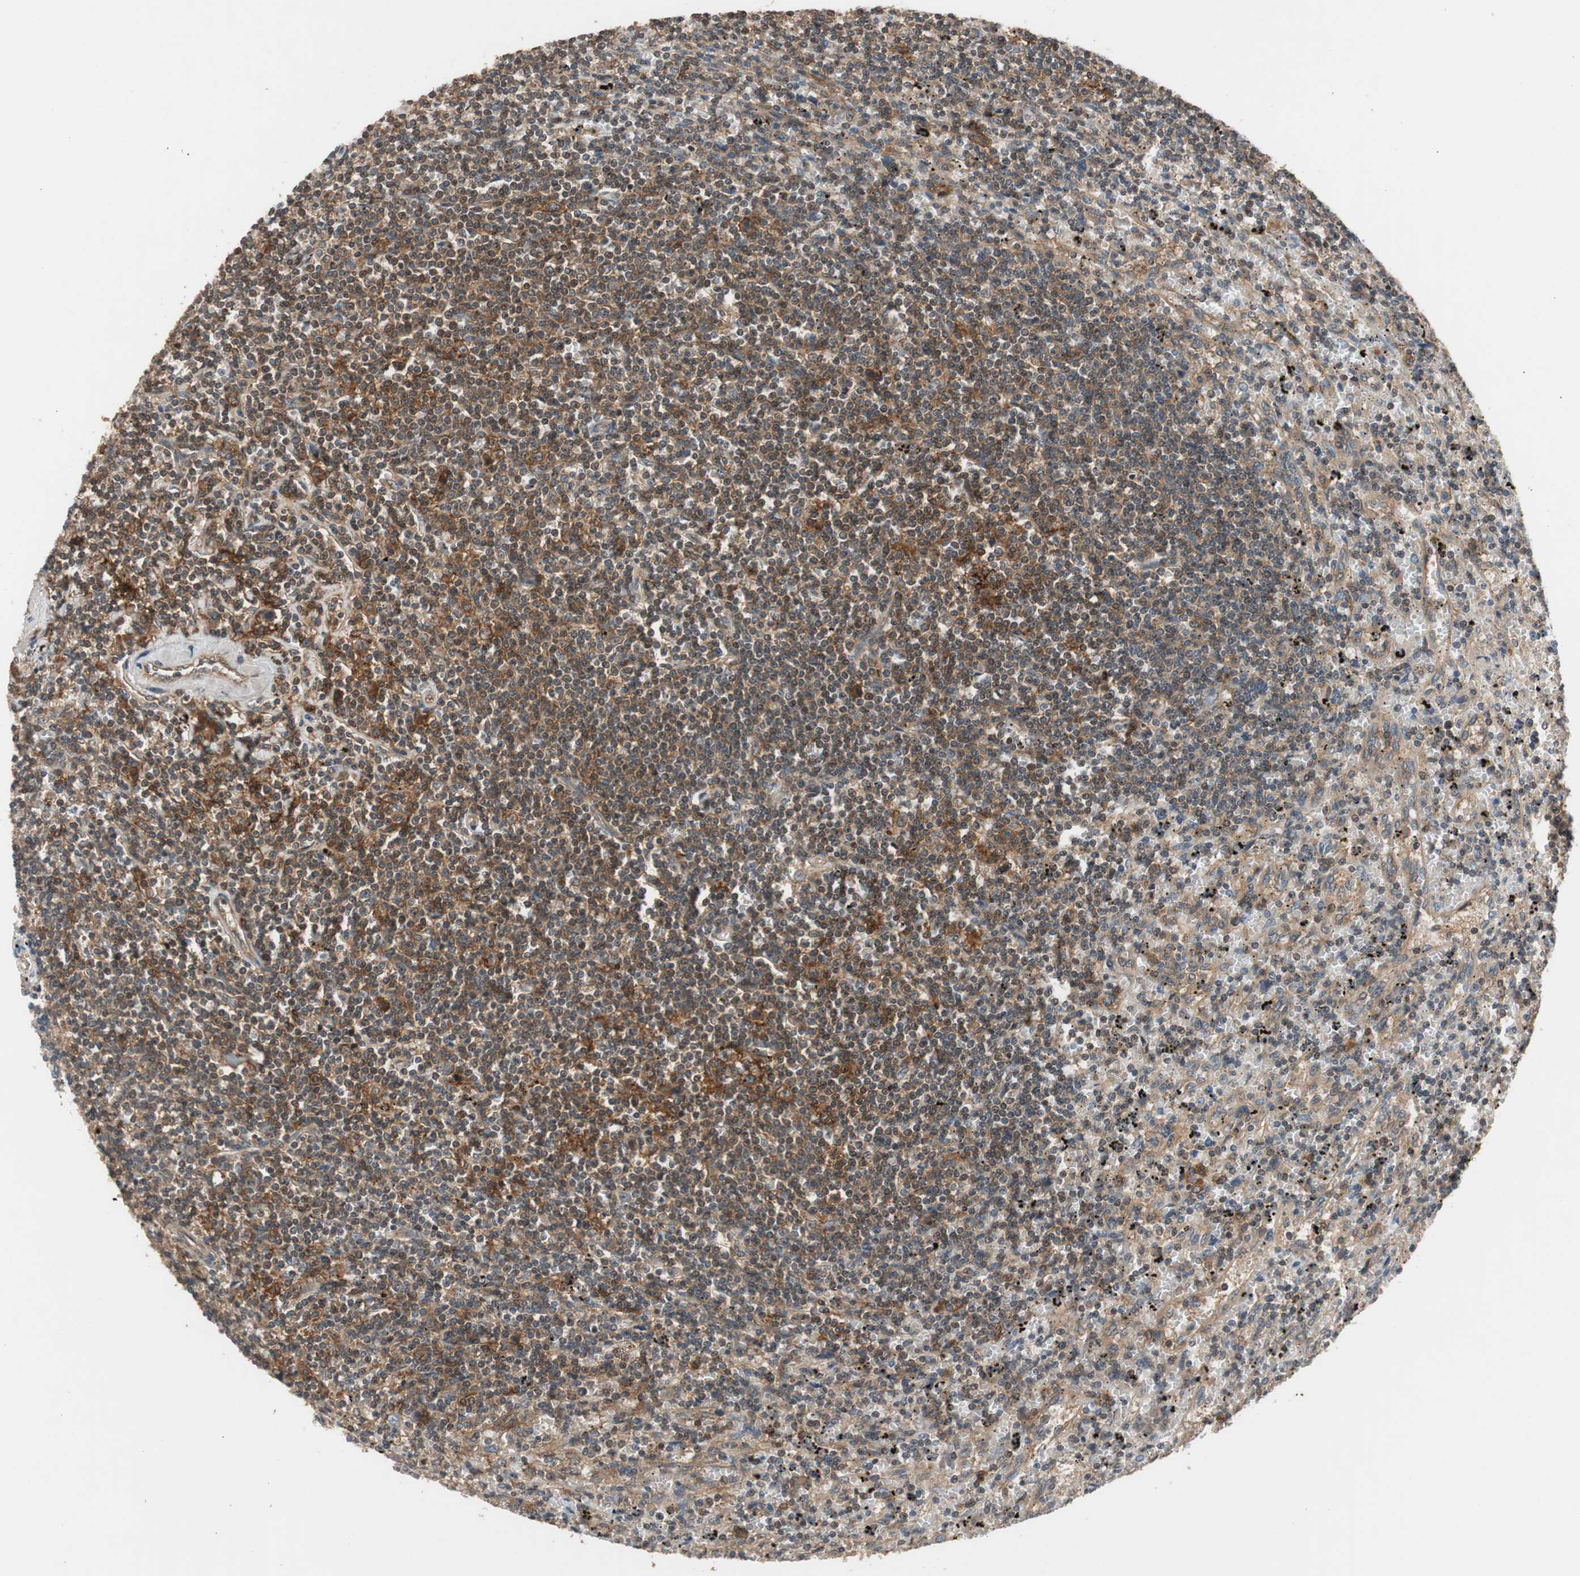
{"staining": {"intensity": "strong", "quantity": ">75%", "location": "cytoplasmic/membranous"}, "tissue": "lymphoma", "cell_type": "Tumor cells", "image_type": "cancer", "snomed": [{"axis": "morphology", "description": "Malignant lymphoma, non-Hodgkin's type, Low grade"}, {"axis": "topography", "description": "Spleen"}], "caption": "Protein staining displays strong cytoplasmic/membranous expression in approximately >75% of tumor cells in low-grade malignant lymphoma, non-Hodgkin's type.", "gene": "TMEM230", "patient": {"sex": "male", "age": 76}}